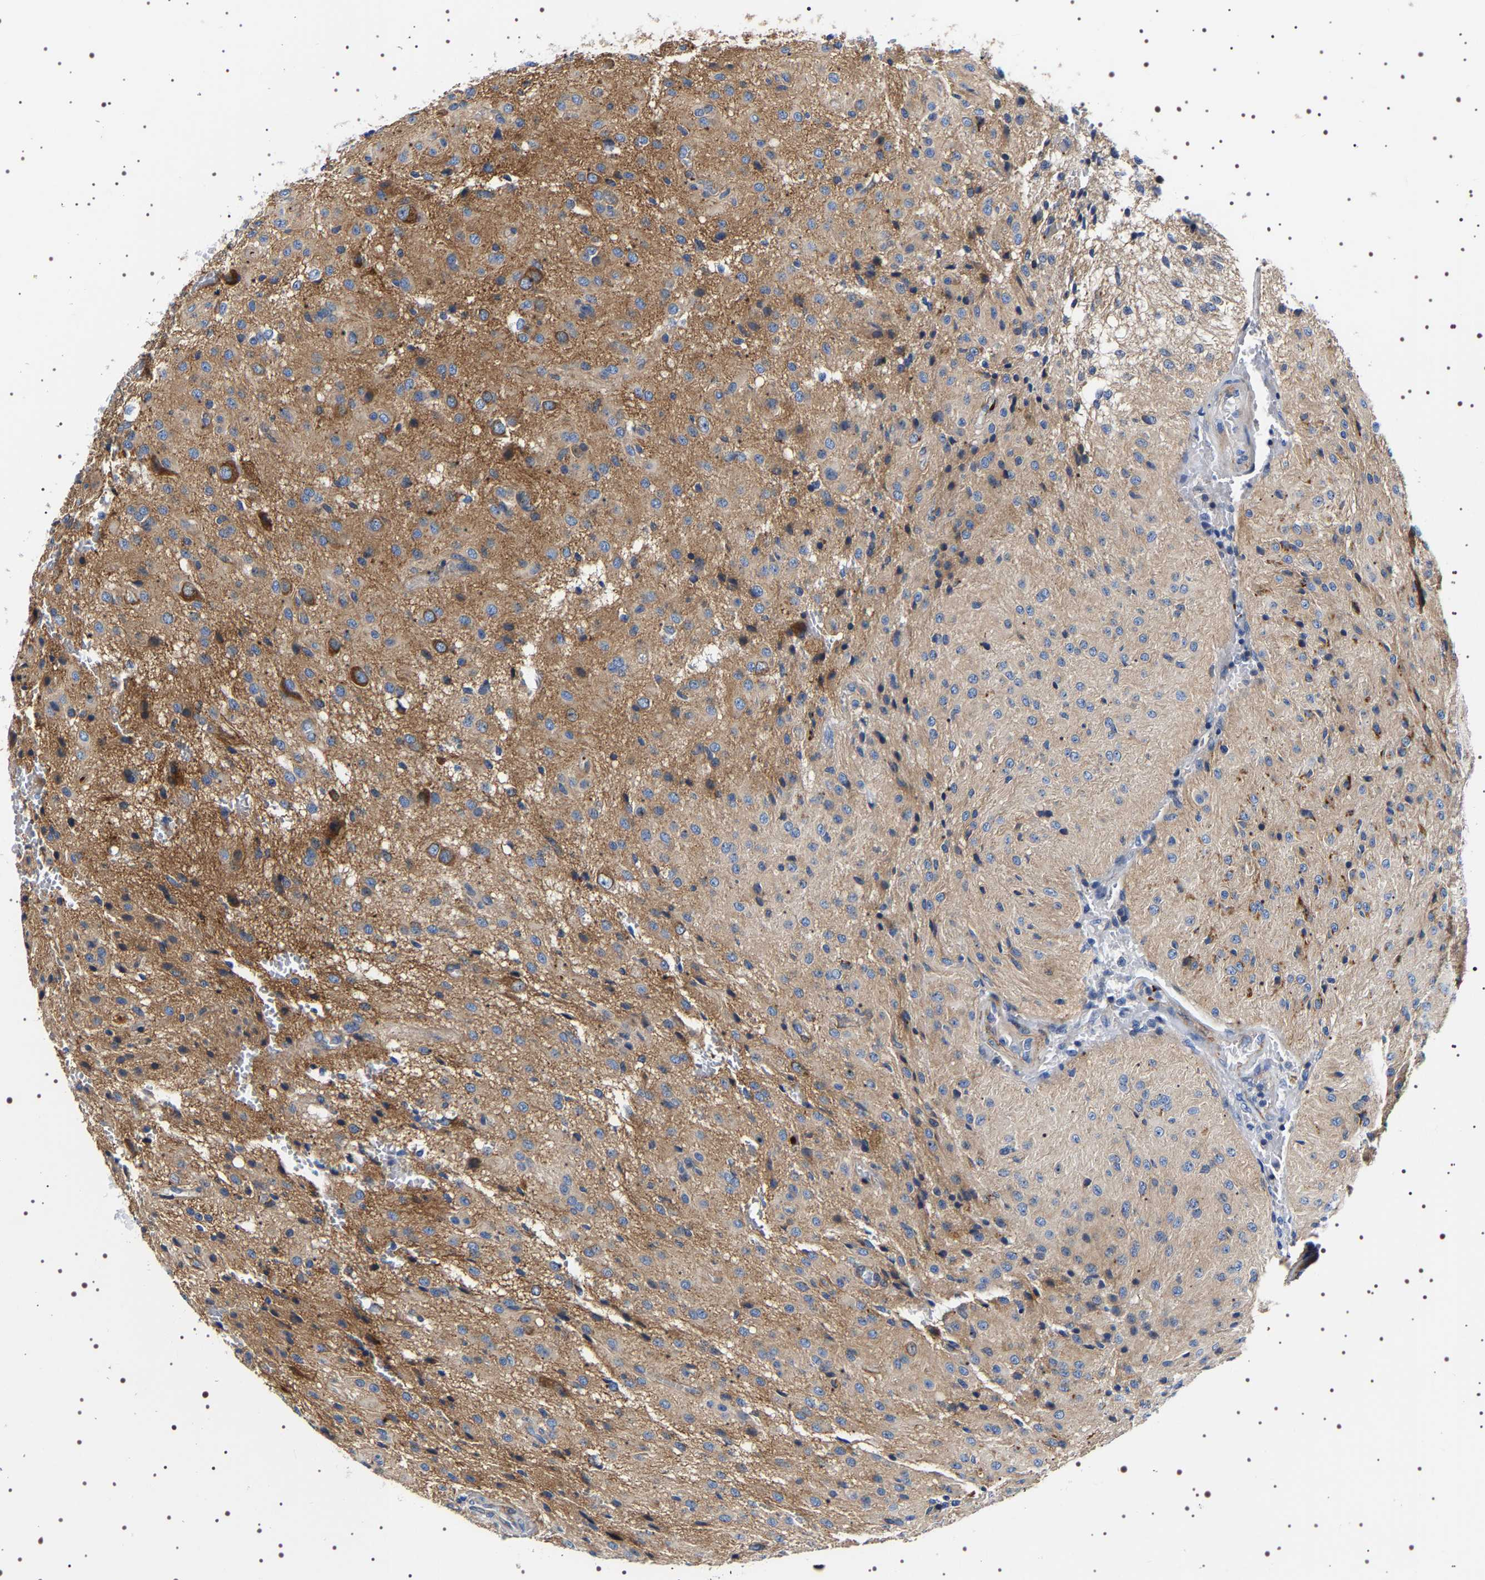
{"staining": {"intensity": "moderate", "quantity": ">75%", "location": "cytoplasmic/membranous"}, "tissue": "glioma", "cell_type": "Tumor cells", "image_type": "cancer", "snomed": [{"axis": "morphology", "description": "Glioma, malignant, High grade"}, {"axis": "topography", "description": "Brain"}], "caption": "Human malignant glioma (high-grade) stained for a protein (brown) demonstrates moderate cytoplasmic/membranous positive expression in about >75% of tumor cells.", "gene": "SQLE", "patient": {"sex": "female", "age": 59}}